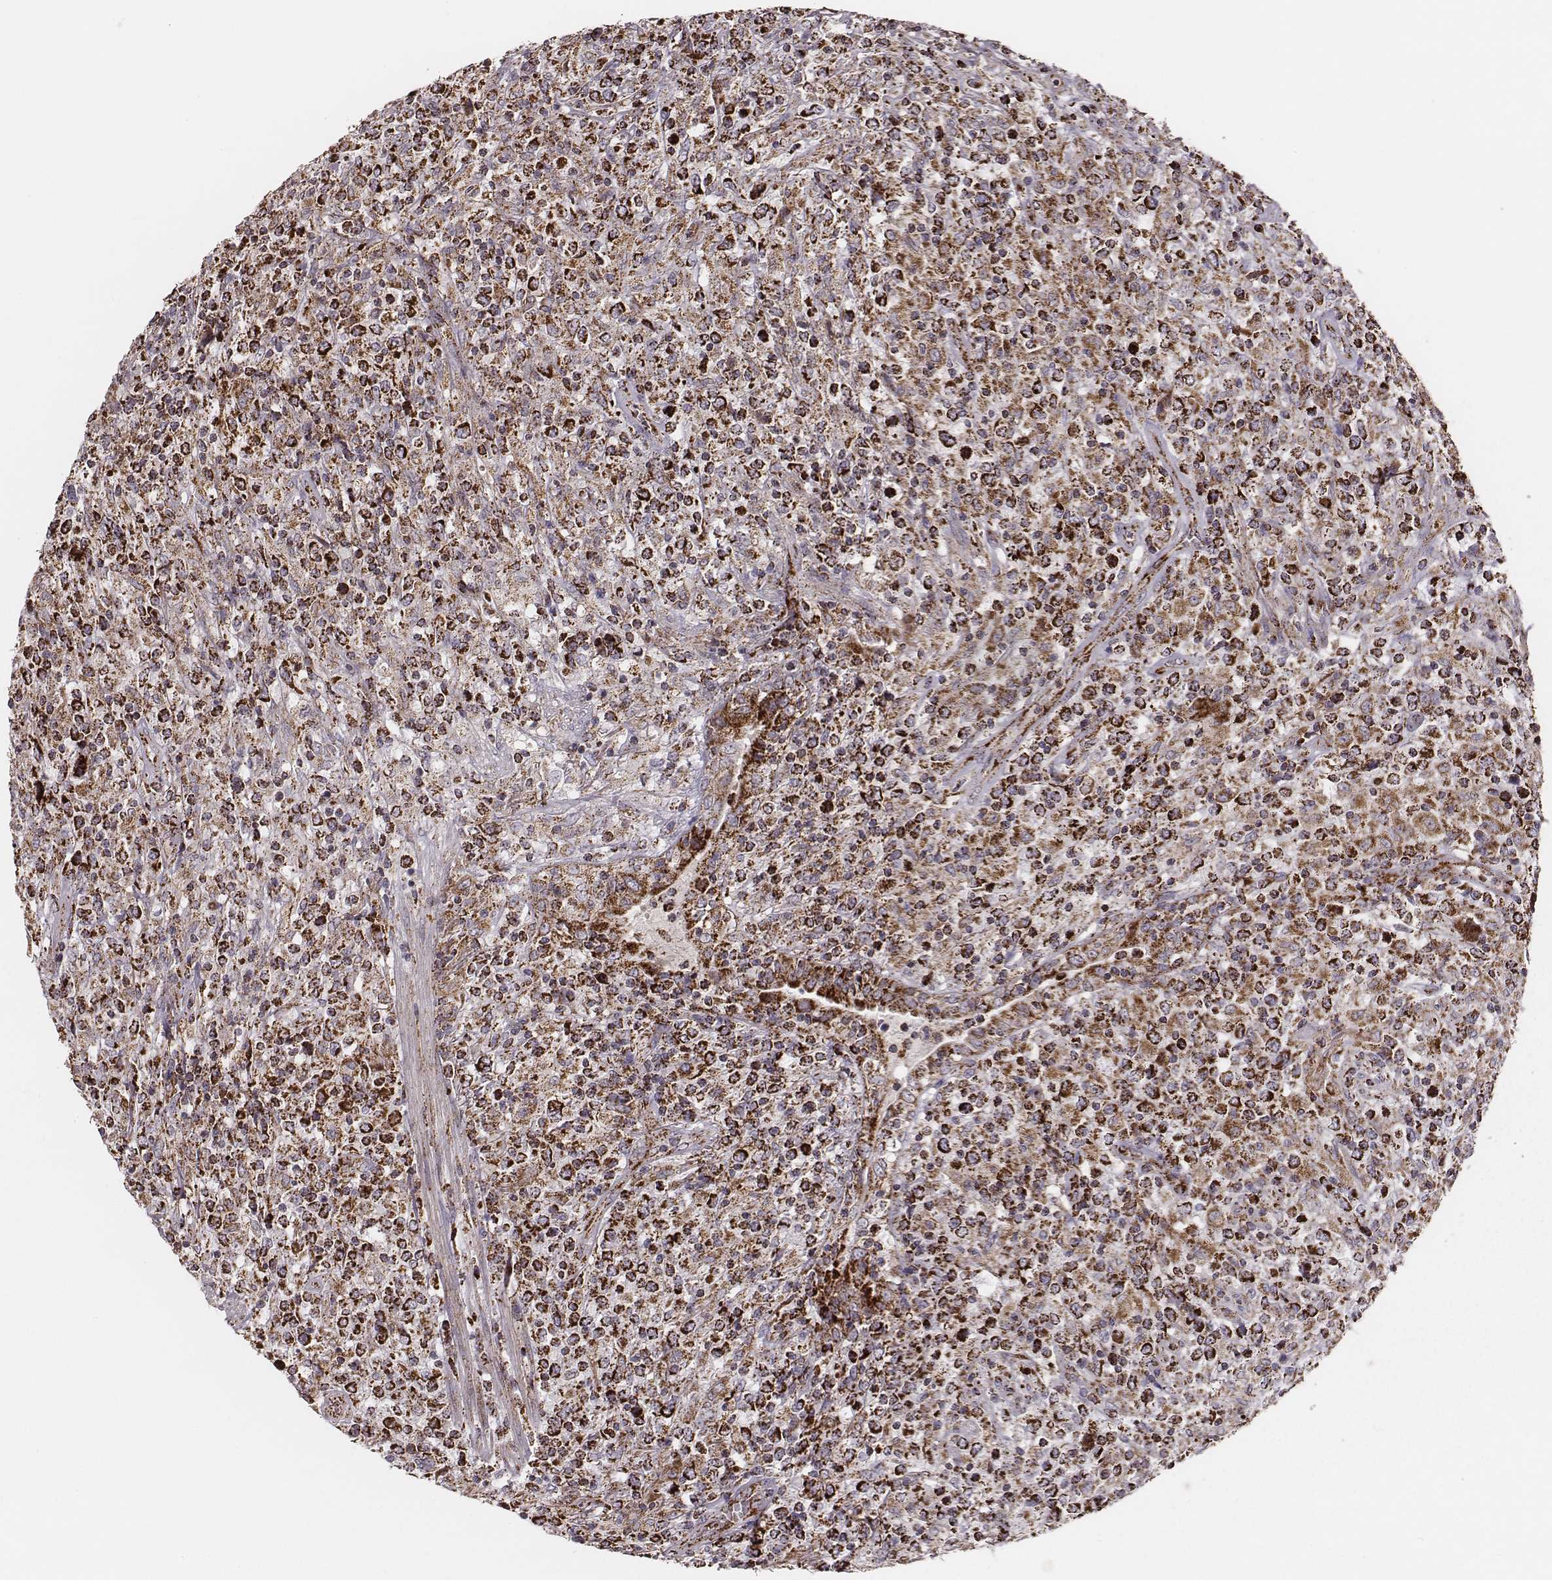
{"staining": {"intensity": "strong", "quantity": ">75%", "location": "cytoplasmic/membranous"}, "tissue": "lymphoma", "cell_type": "Tumor cells", "image_type": "cancer", "snomed": [{"axis": "morphology", "description": "Malignant lymphoma, non-Hodgkin's type, High grade"}, {"axis": "topography", "description": "Lung"}], "caption": "Immunohistochemistry (IHC) histopathology image of human high-grade malignant lymphoma, non-Hodgkin's type stained for a protein (brown), which demonstrates high levels of strong cytoplasmic/membranous staining in approximately >75% of tumor cells.", "gene": "TUFM", "patient": {"sex": "male", "age": 79}}